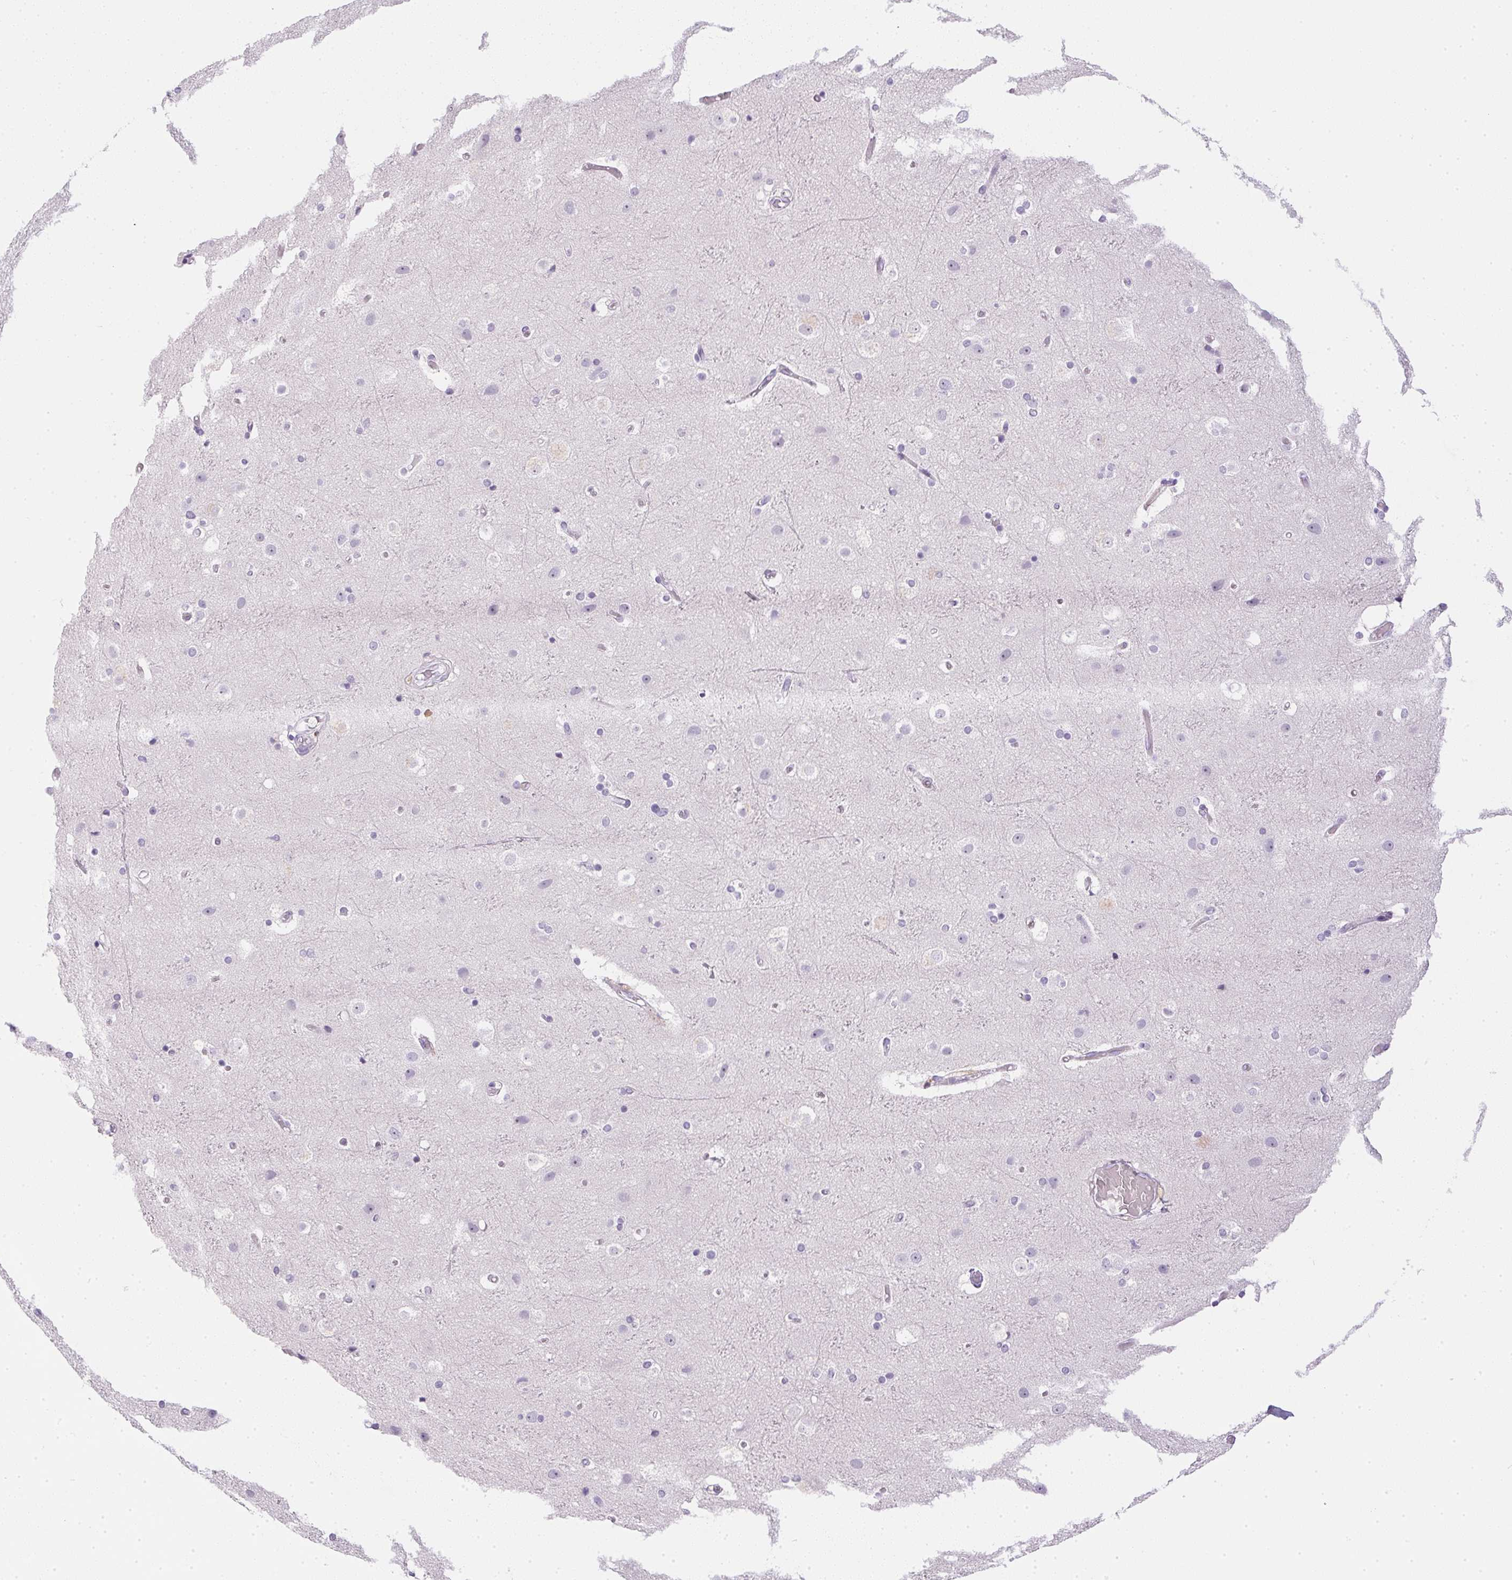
{"staining": {"intensity": "negative", "quantity": "none", "location": "none"}, "tissue": "cerebral cortex", "cell_type": "Endothelial cells", "image_type": "normal", "snomed": [{"axis": "morphology", "description": "Normal tissue, NOS"}, {"axis": "topography", "description": "Cerebral cortex"}], "caption": "This is an immunohistochemistry image of benign cerebral cortex. There is no positivity in endothelial cells.", "gene": "PPY", "patient": {"sex": "female", "age": 52}}